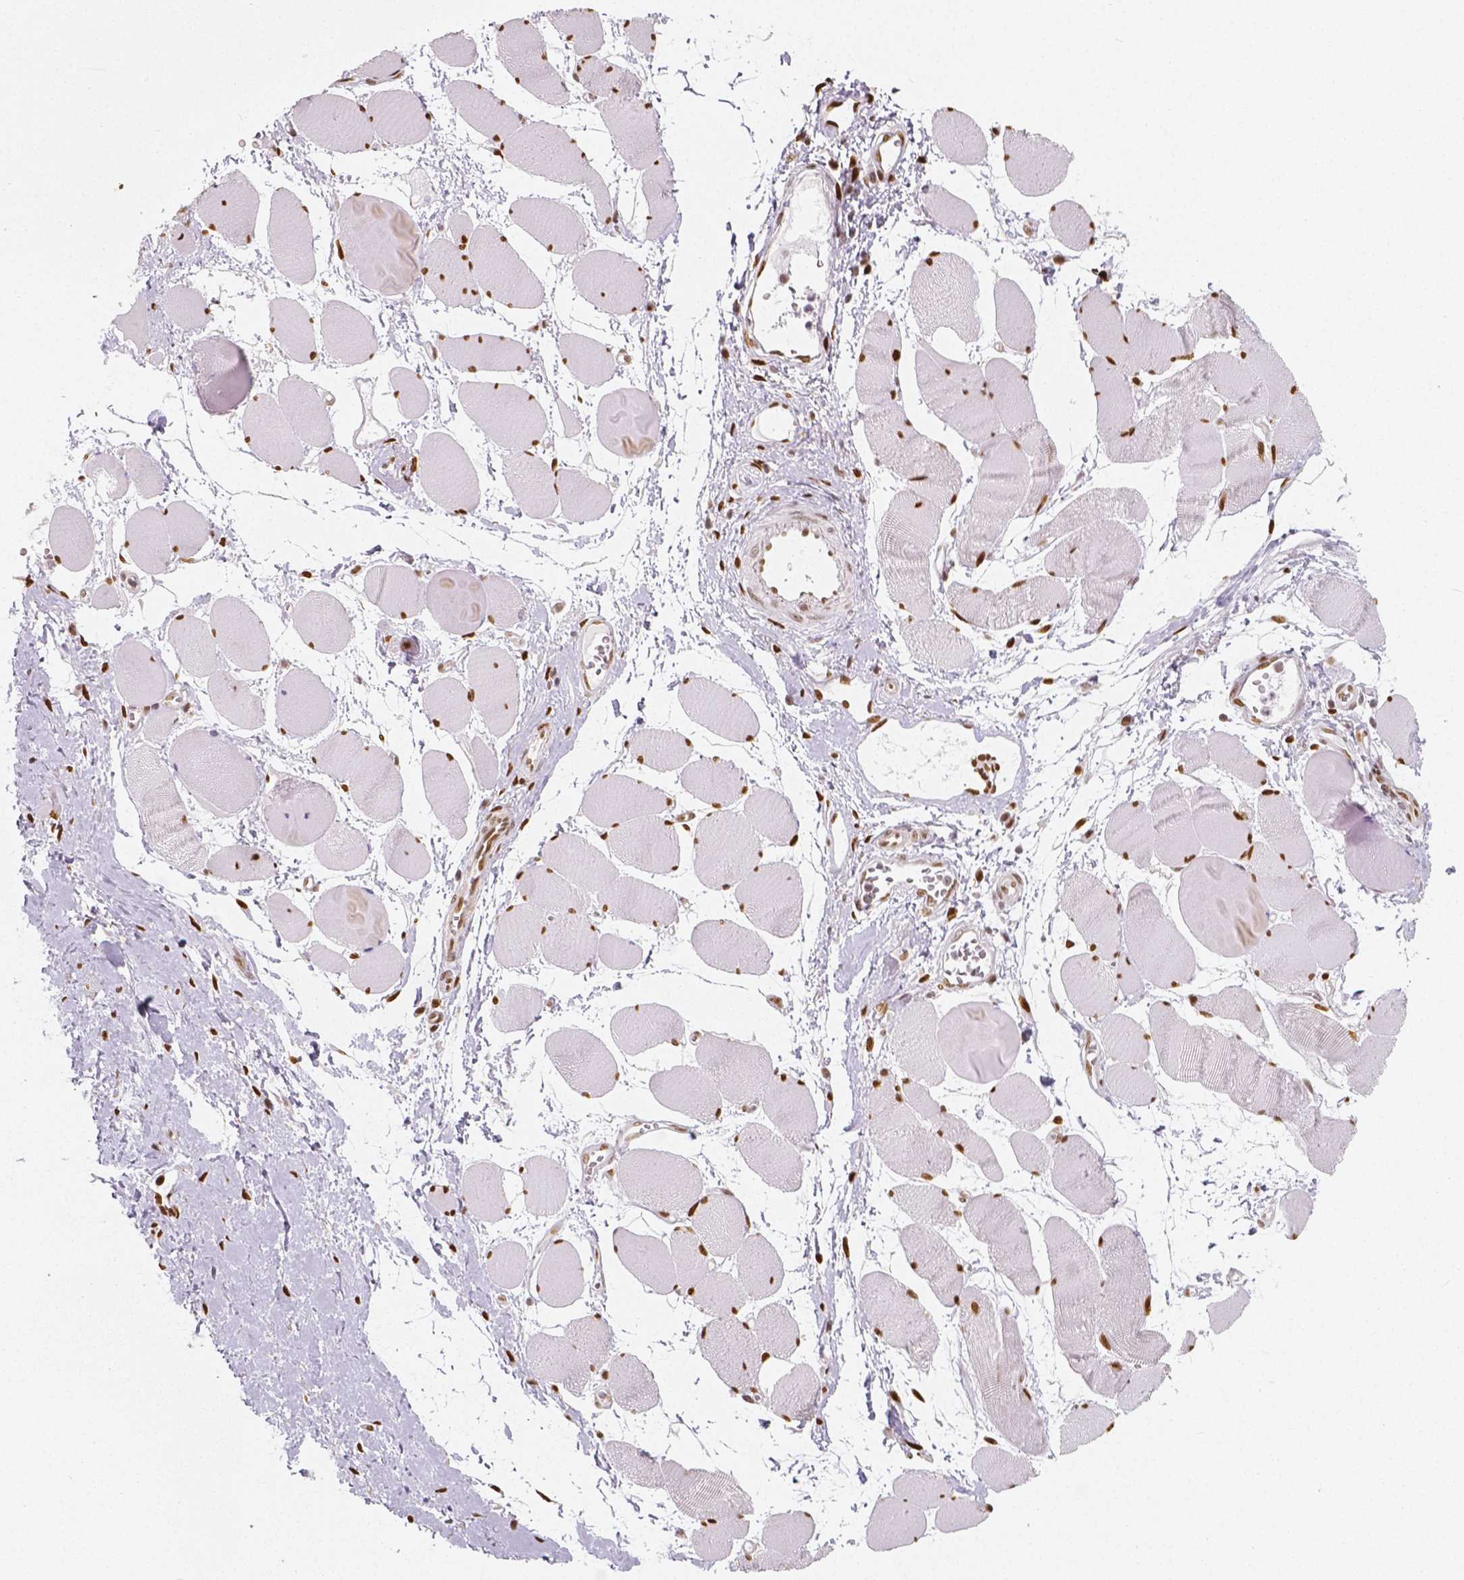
{"staining": {"intensity": "strong", "quantity": ">75%", "location": "nuclear"}, "tissue": "skeletal muscle", "cell_type": "Myocytes", "image_type": "normal", "snomed": [{"axis": "morphology", "description": "Normal tissue, NOS"}, {"axis": "topography", "description": "Skeletal muscle"}], "caption": "Immunohistochemistry staining of normal skeletal muscle, which demonstrates high levels of strong nuclear staining in approximately >75% of myocytes indicating strong nuclear protein staining. The staining was performed using DAB (3,3'-diaminobenzidine) (brown) for protein detection and nuclei were counterstained in hematoxylin (blue).", "gene": "NUCKS1", "patient": {"sex": "female", "age": 75}}